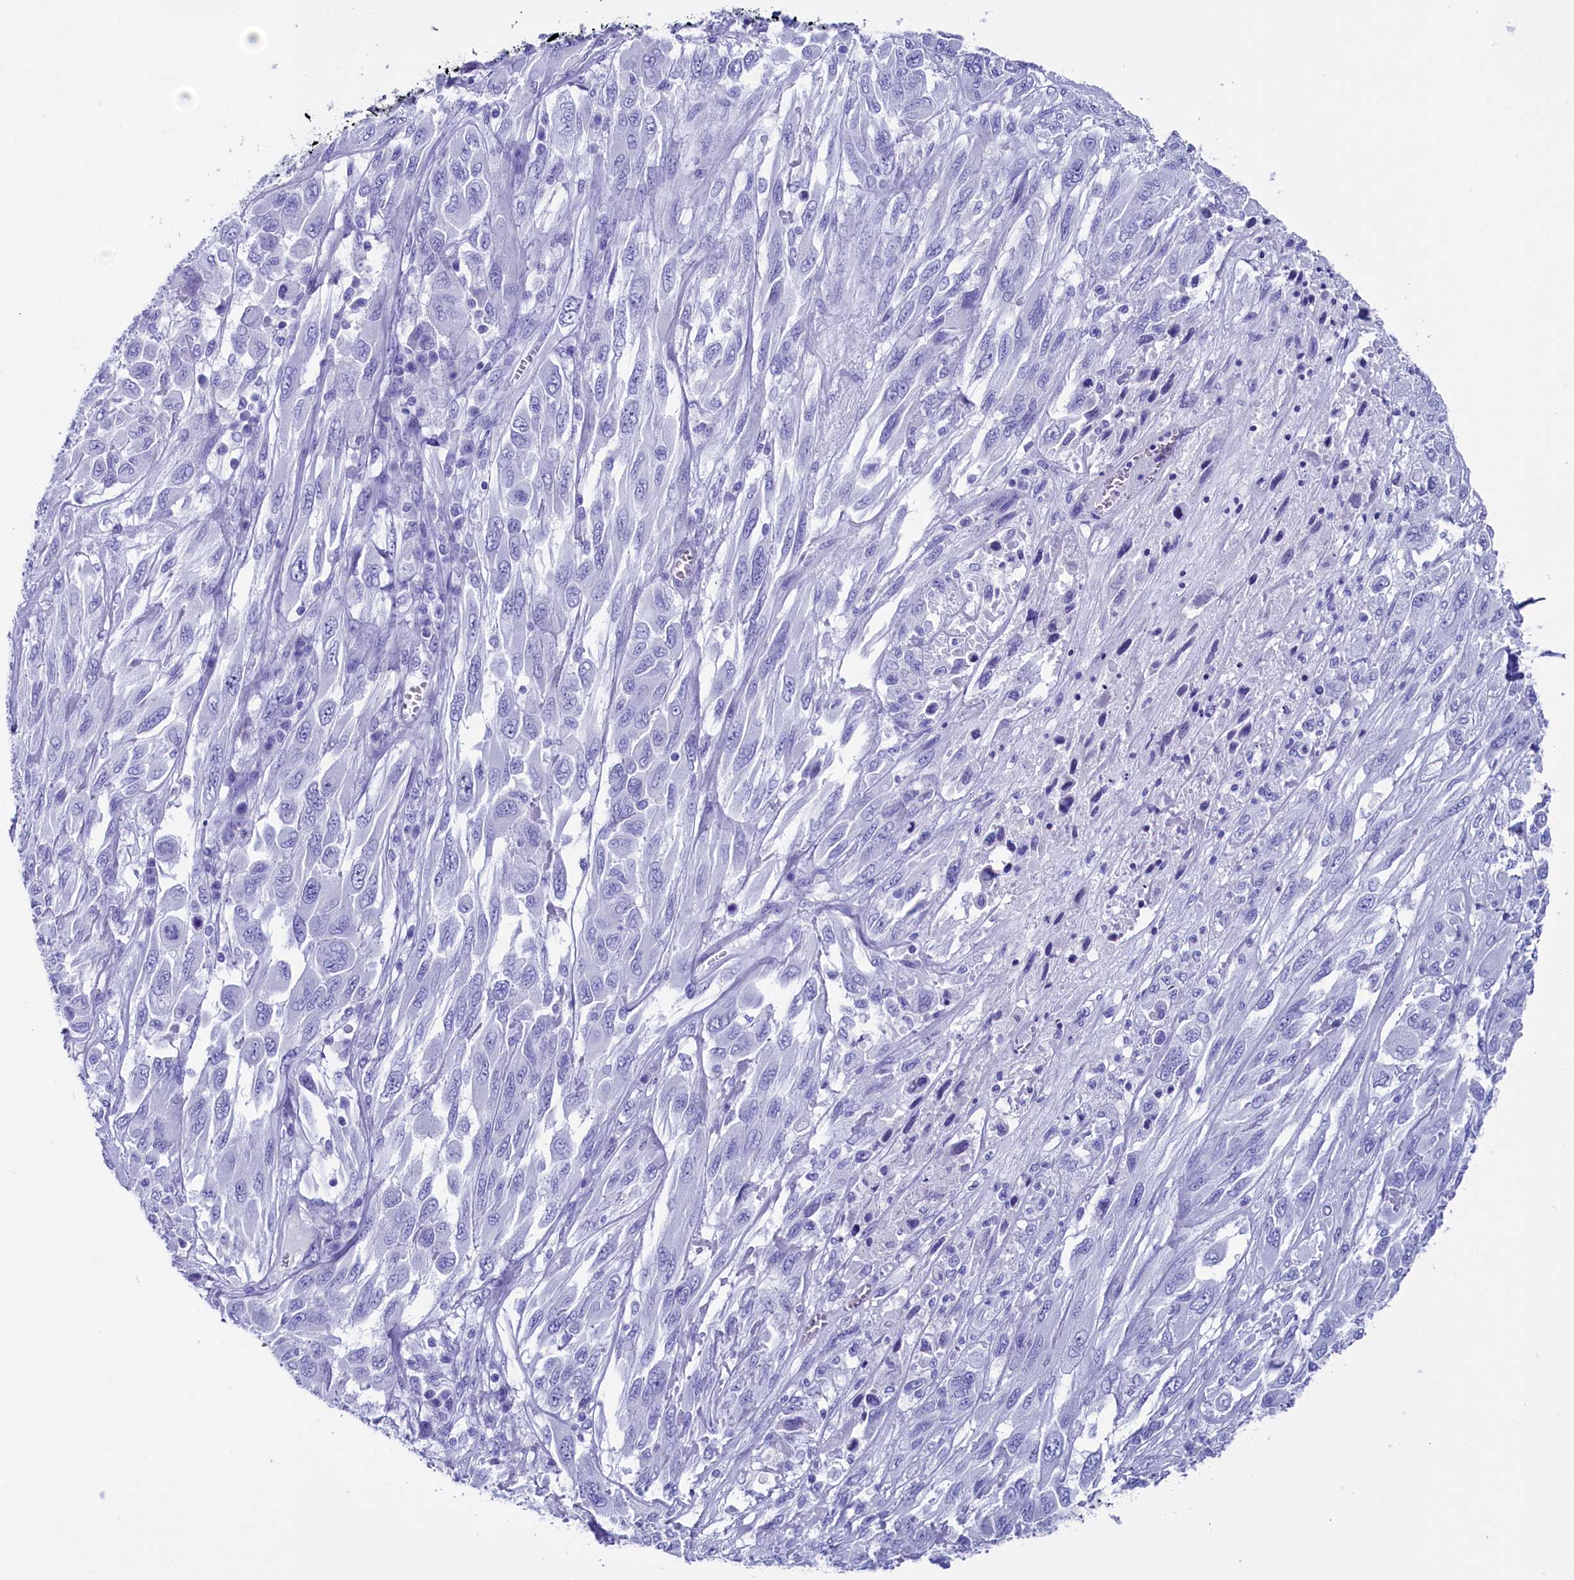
{"staining": {"intensity": "negative", "quantity": "none", "location": "none"}, "tissue": "melanoma", "cell_type": "Tumor cells", "image_type": "cancer", "snomed": [{"axis": "morphology", "description": "Malignant melanoma, NOS"}, {"axis": "topography", "description": "Skin"}], "caption": "IHC micrograph of neoplastic tissue: human melanoma stained with DAB (3,3'-diaminobenzidine) reveals no significant protein positivity in tumor cells.", "gene": "ANKRD29", "patient": {"sex": "female", "age": 91}}